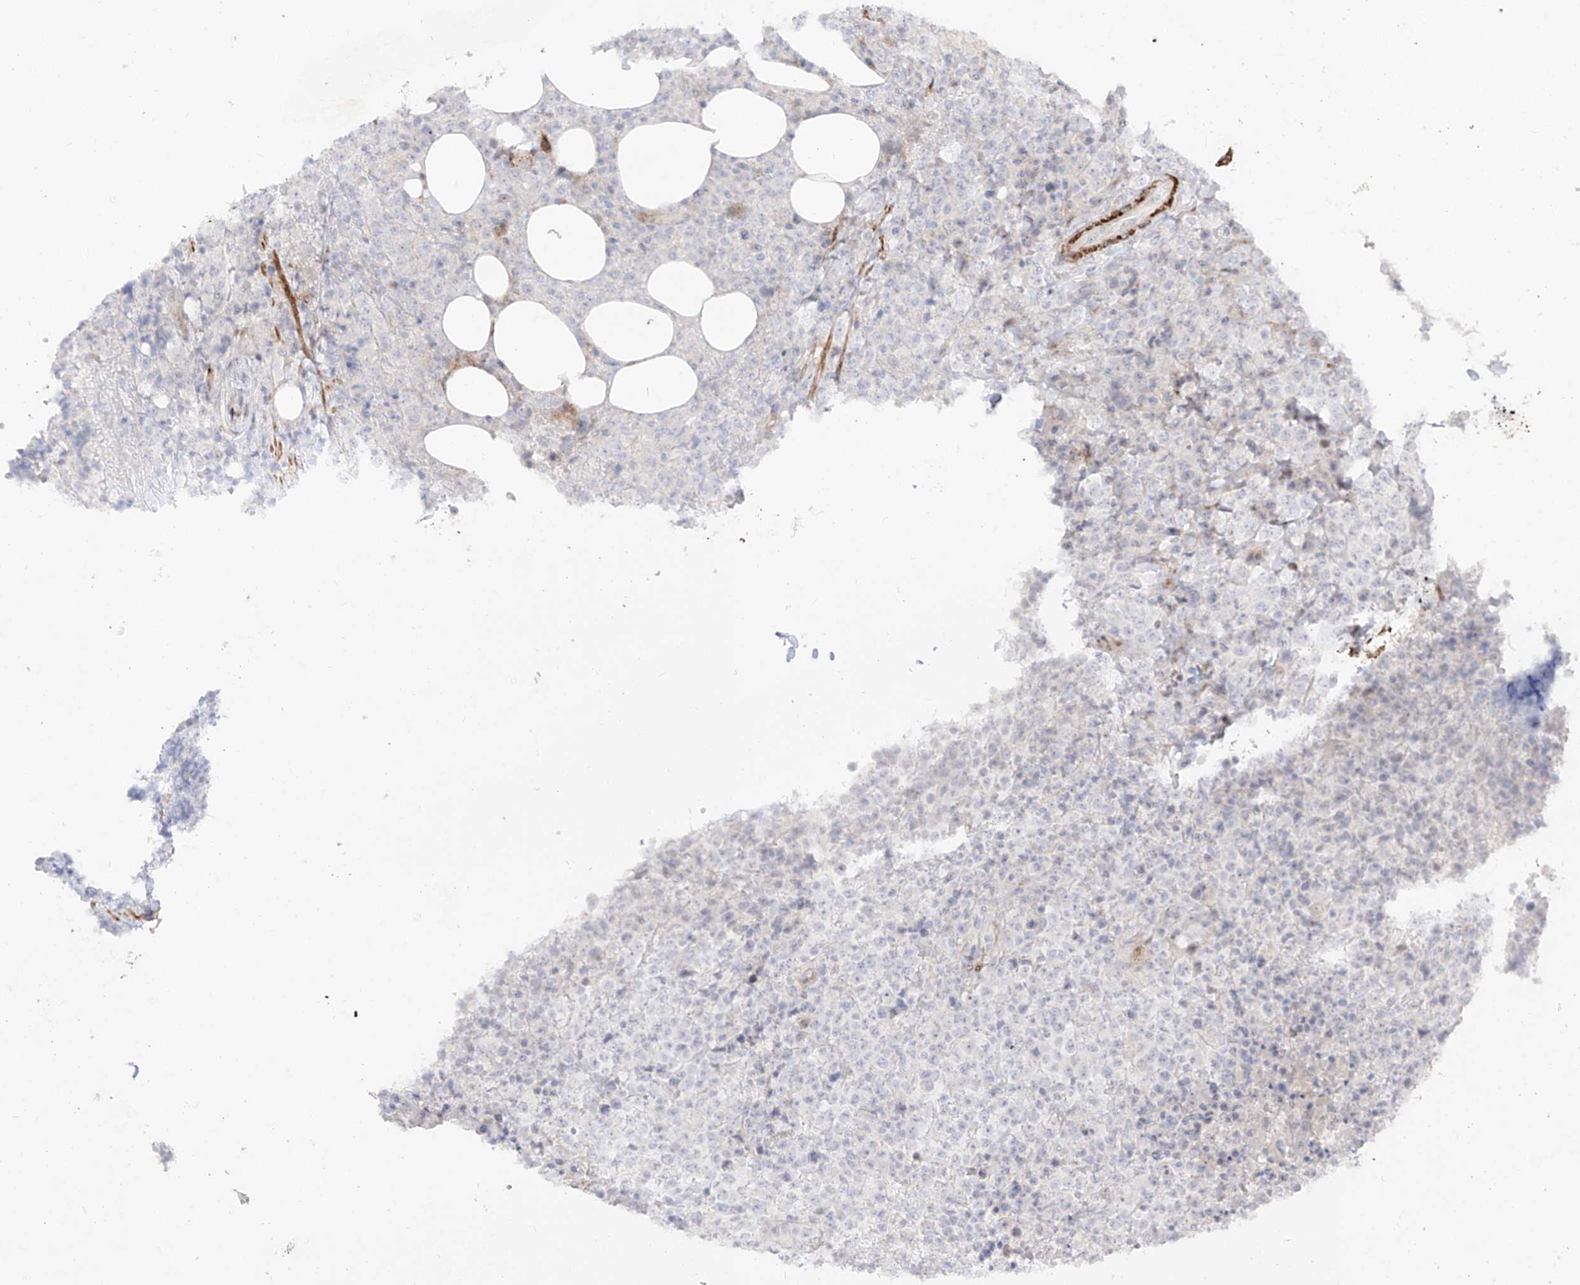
{"staining": {"intensity": "negative", "quantity": "none", "location": "none"}, "tissue": "lymphoma", "cell_type": "Tumor cells", "image_type": "cancer", "snomed": [{"axis": "morphology", "description": "Malignant lymphoma, non-Hodgkin's type, High grade"}, {"axis": "topography", "description": "Lymph node"}], "caption": "Protein analysis of malignant lymphoma, non-Hodgkin's type (high-grade) reveals no significant staining in tumor cells.", "gene": "ZNF180", "patient": {"sex": "male", "age": 13}}